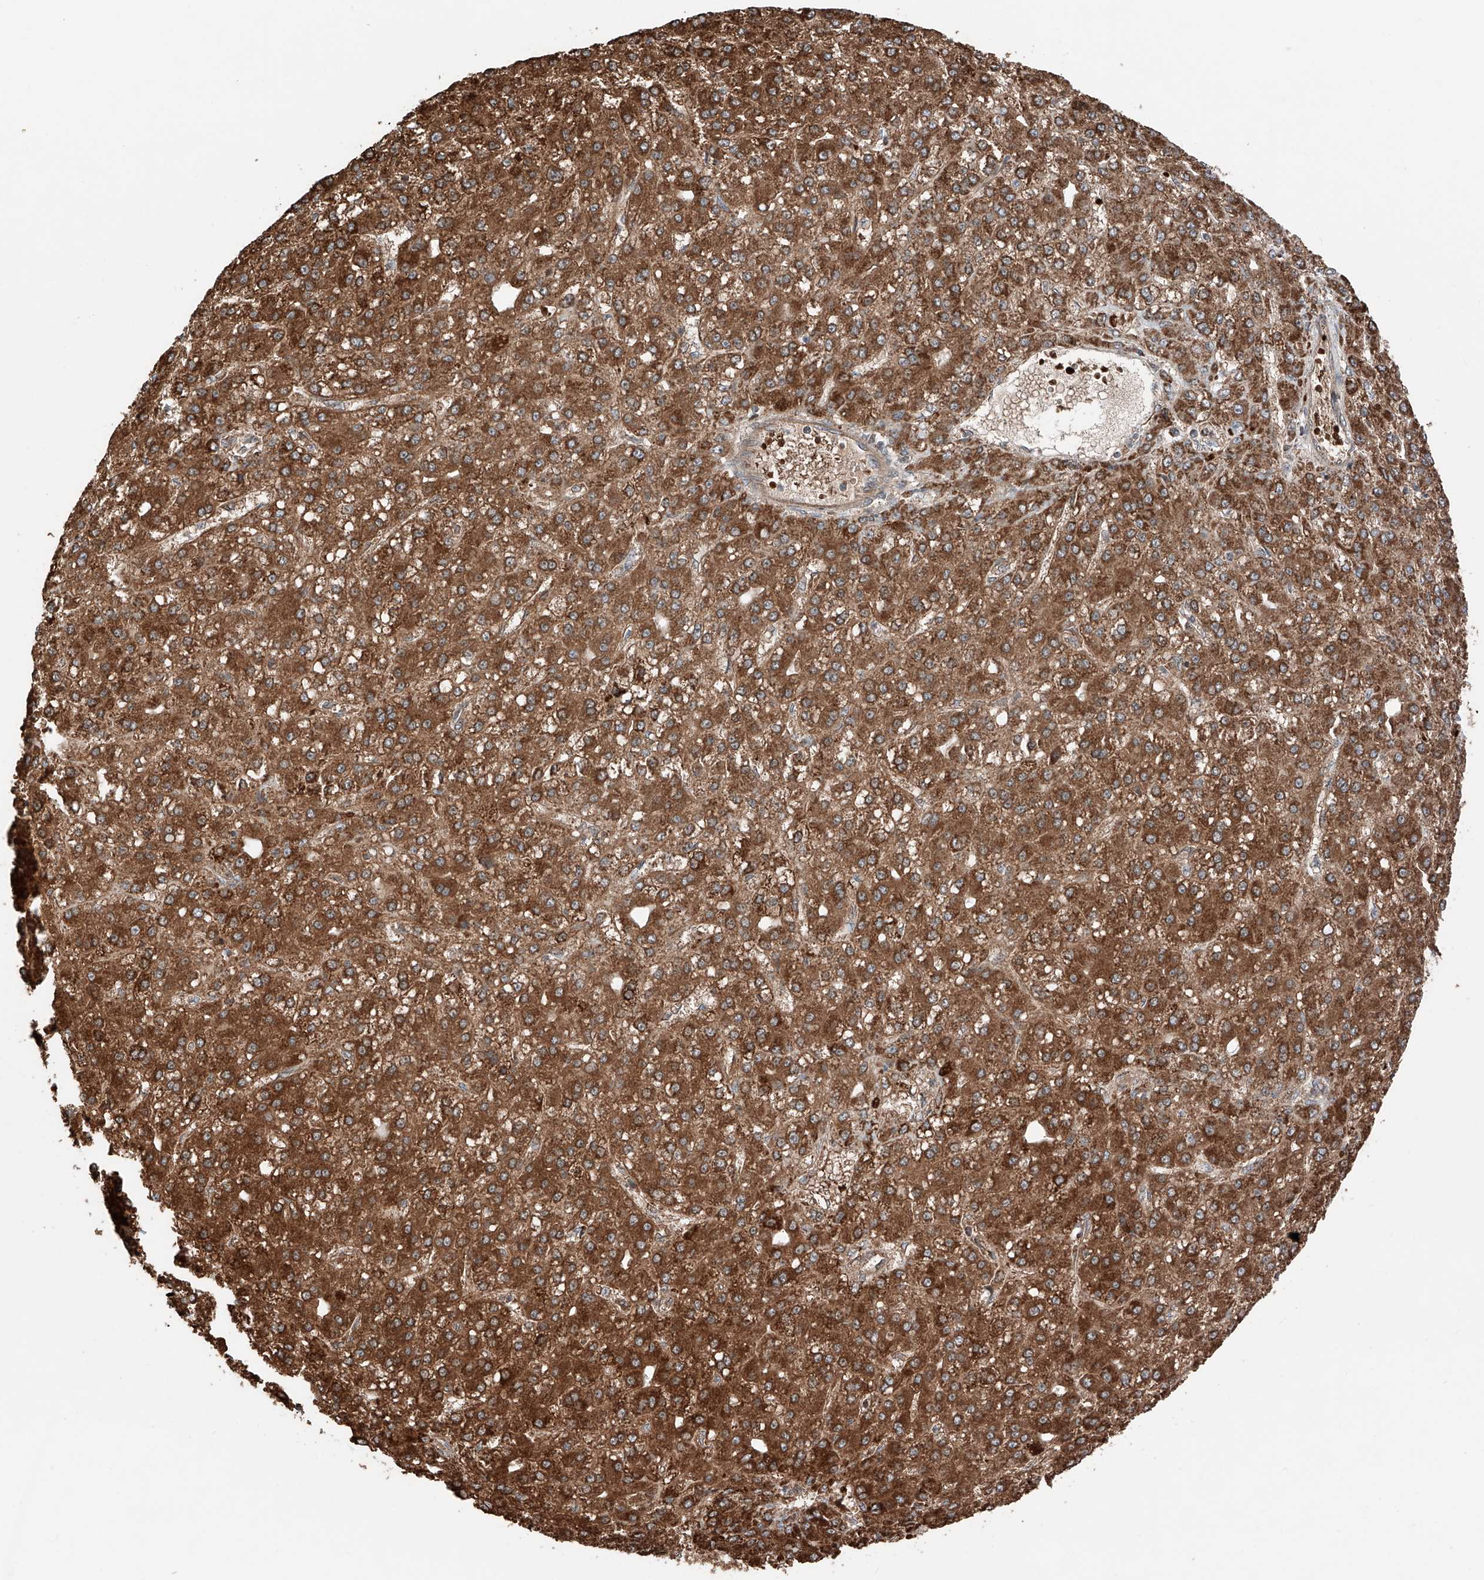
{"staining": {"intensity": "strong", "quantity": ">75%", "location": "cytoplasmic/membranous"}, "tissue": "liver cancer", "cell_type": "Tumor cells", "image_type": "cancer", "snomed": [{"axis": "morphology", "description": "Carcinoma, Hepatocellular, NOS"}, {"axis": "topography", "description": "Liver"}], "caption": "This micrograph displays liver cancer (hepatocellular carcinoma) stained with immunohistochemistry (IHC) to label a protein in brown. The cytoplasmic/membranous of tumor cells show strong positivity for the protein. Nuclei are counter-stained blue.", "gene": "ZSCAN29", "patient": {"sex": "male", "age": 67}}